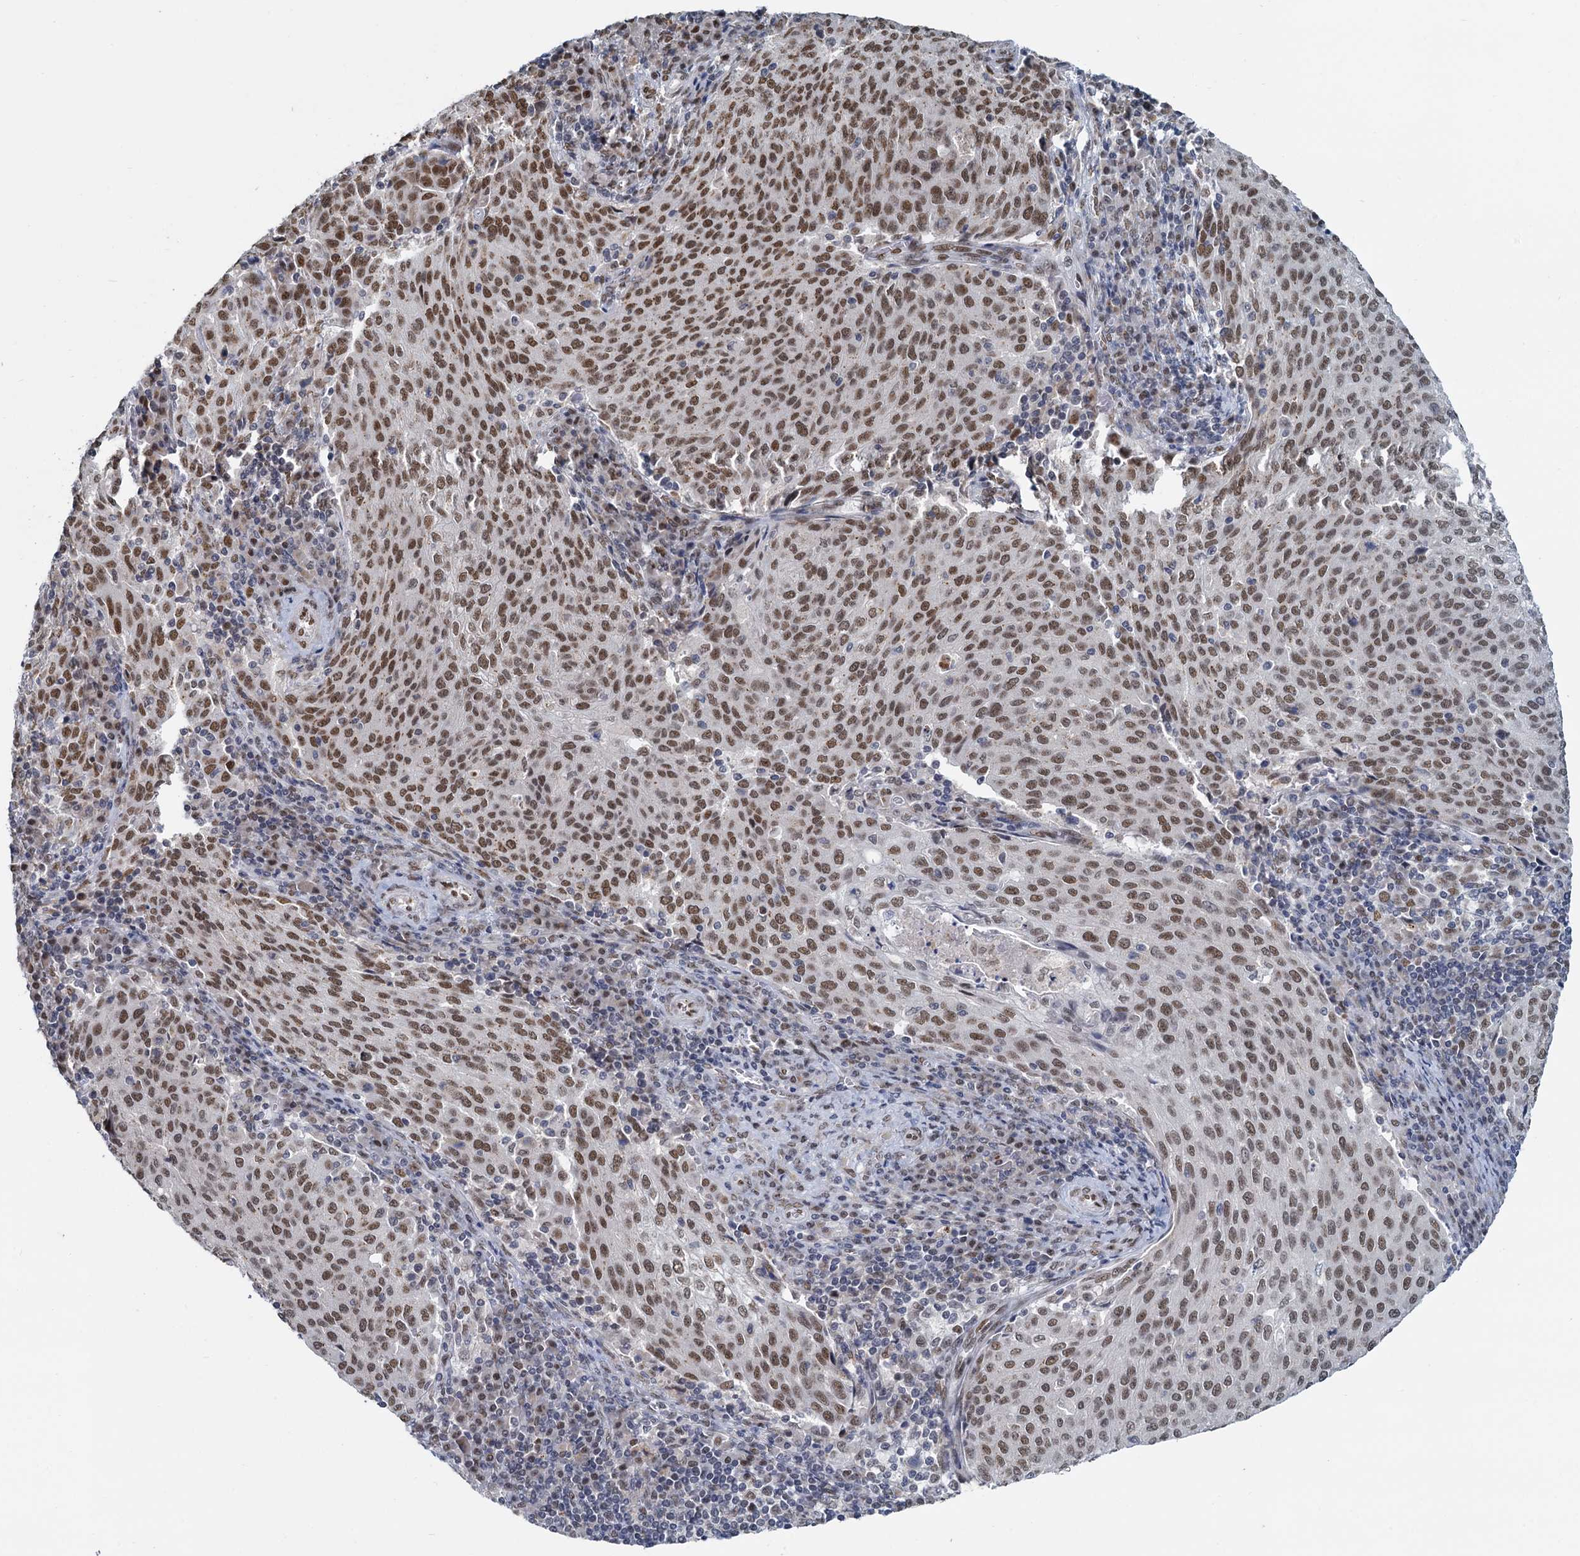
{"staining": {"intensity": "moderate", "quantity": ">75%", "location": "nuclear"}, "tissue": "cervical cancer", "cell_type": "Tumor cells", "image_type": "cancer", "snomed": [{"axis": "morphology", "description": "Squamous cell carcinoma, NOS"}, {"axis": "topography", "description": "Cervix"}], "caption": "The micrograph reveals staining of cervical cancer (squamous cell carcinoma), revealing moderate nuclear protein positivity (brown color) within tumor cells. (Stains: DAB (3,3'-diaminobenzidine) in brown, nuclei in blue, Microscopy: brightfield microscopy at high magnification).", "gene": "RPRD1A", "patient": {"sex": "female", "age": 46}}